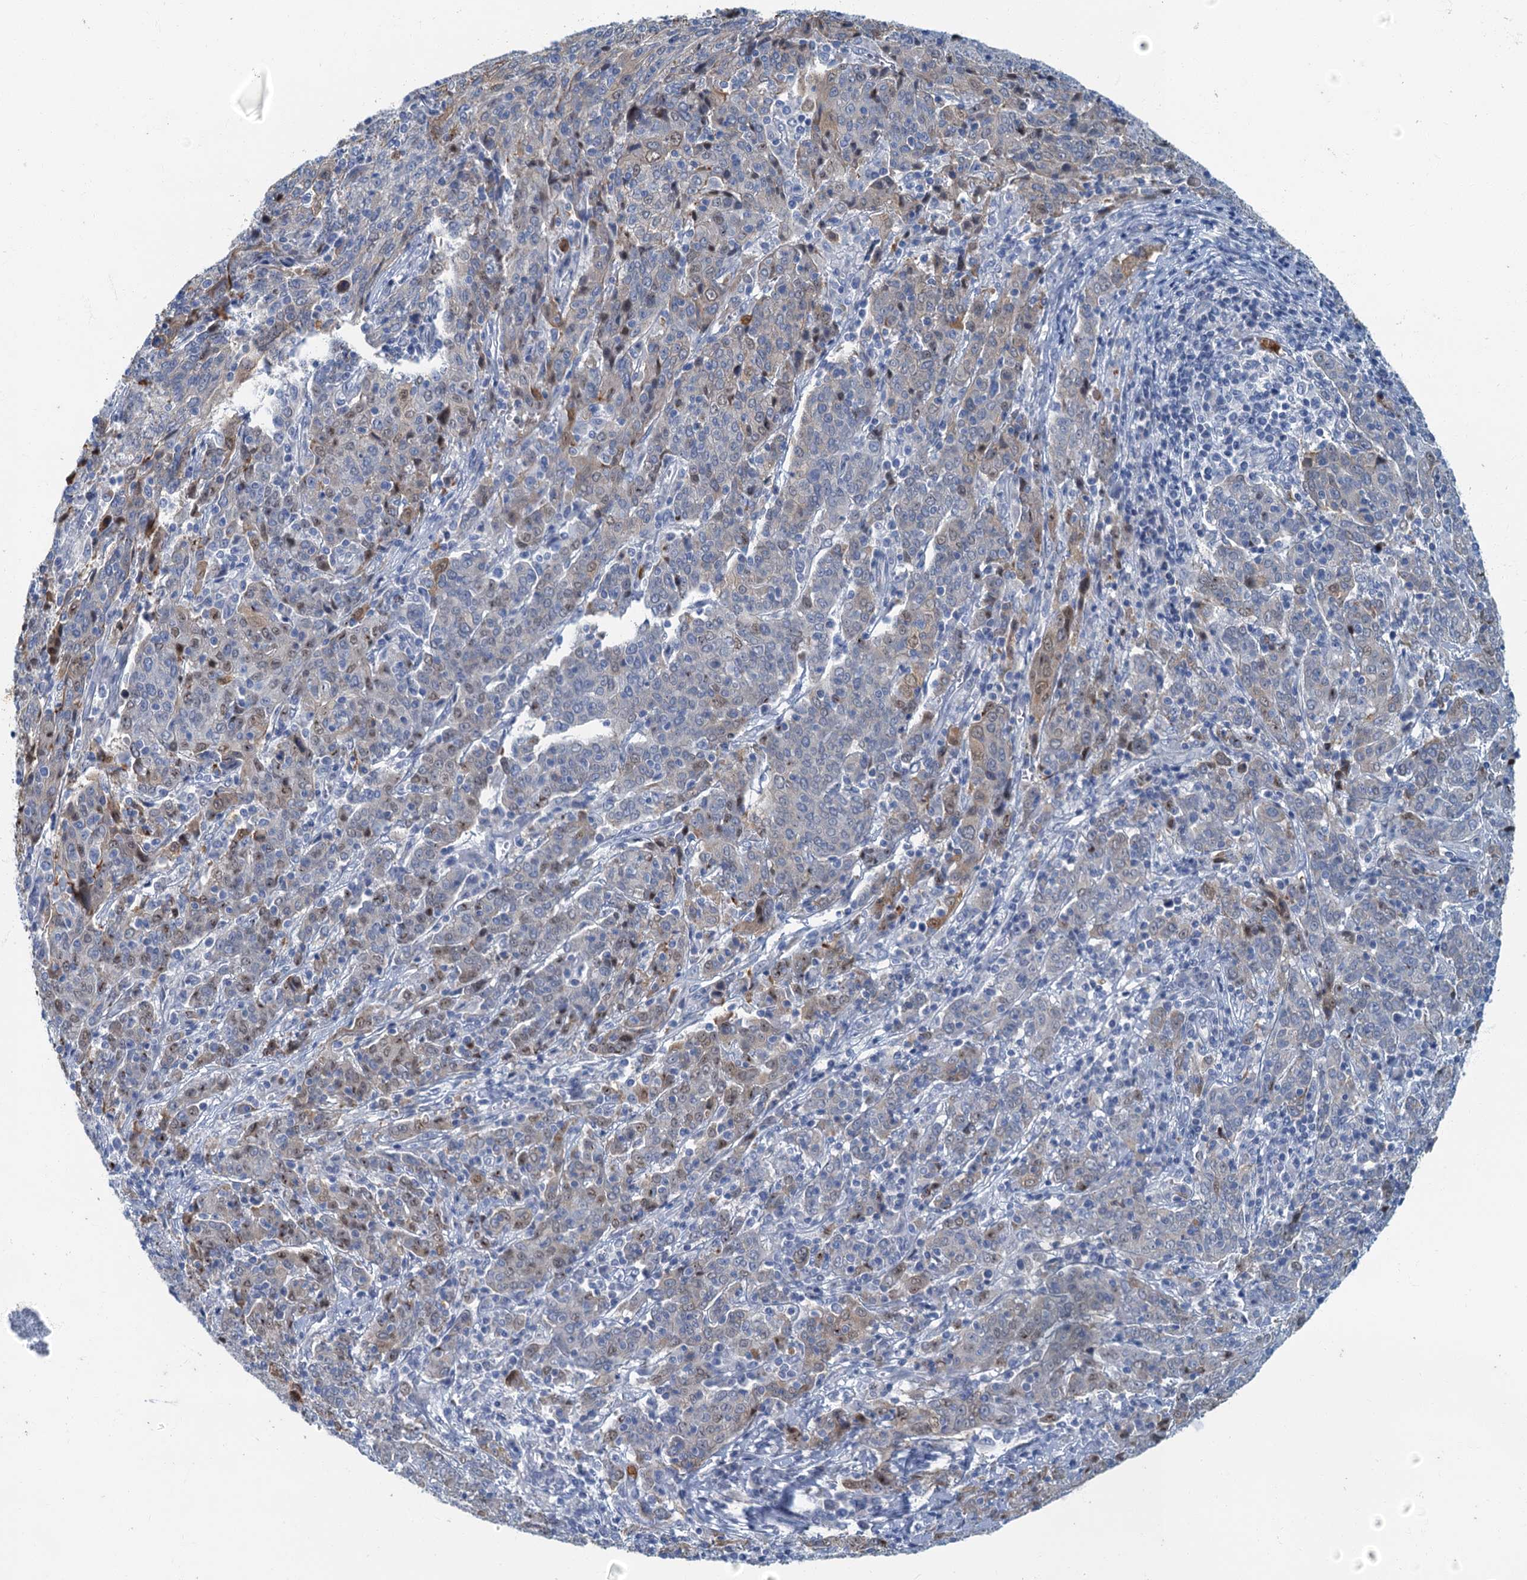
{"staining": {"intensity": "weak", "quantity": "<25%", "location": "cytoplasmic/membranous"}, "tissue": "cervical cancer", "cell_type": "Tumor cells", "image_type": "cancer", "snomed": [{"axis": "morphology", "description": "Squamous cell carcinoma, NOS"}, {"axis": "topography", "description": "Cervix"}], "caption": "Image shows no significant protein staining in tumor cells of cervical cancer. The staining was performed using DAB to visualize the protein expression in brown, while the nuclei were stained in blue with hematoxylin (Magnification: 20x).", "gene": "ANKDD1A", "patient": {"sex": "female", "age": 67}}